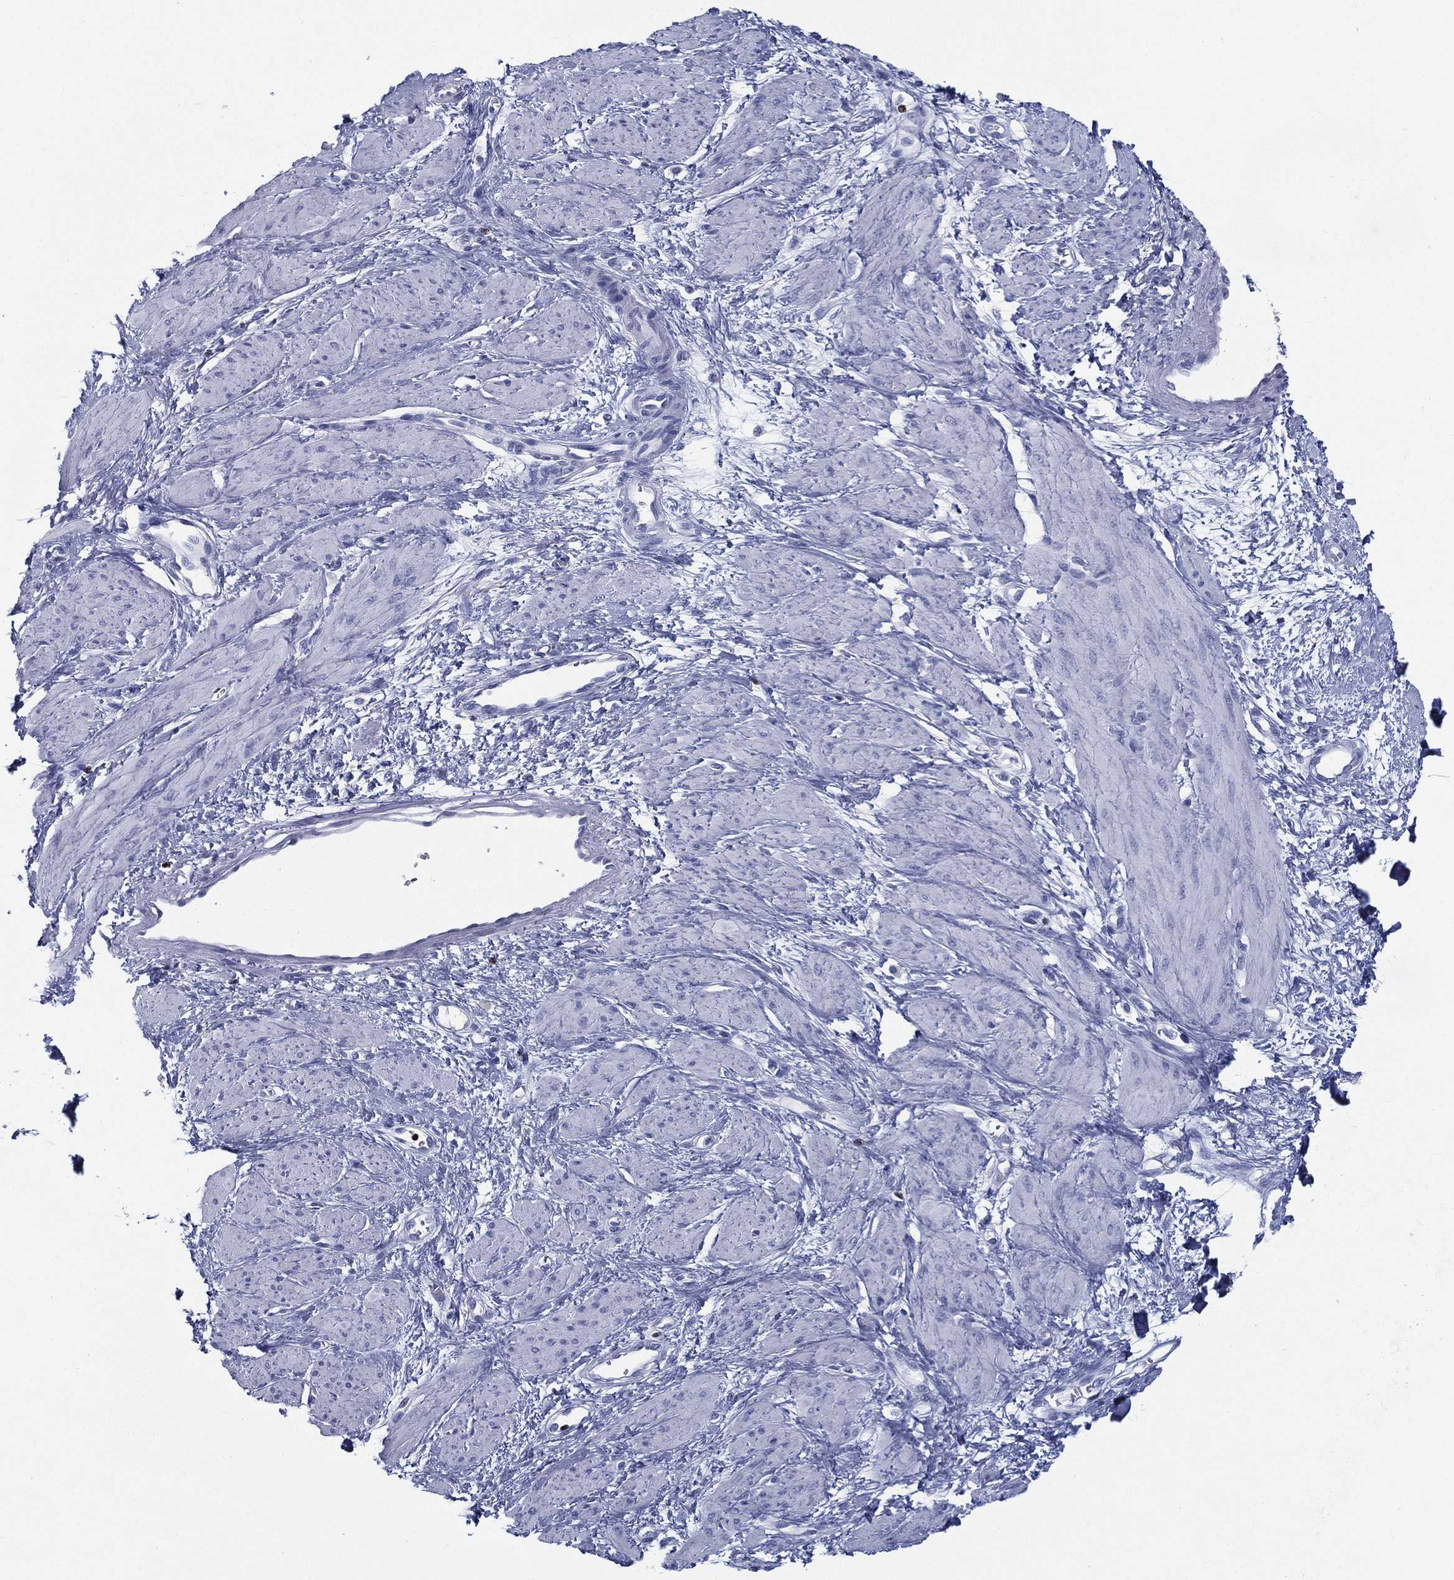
{"staining": {"intensity": "negative", "quantity": "none", "location": "none"}, "tissue": "smooth muscle", "cell_type": "Smooth muscle cells", "image_type": "normal", "snomed": [{"axis": "morphology", "description": "Normal tissue, NOS"}, {"axis": "topography", "description": "Smooth muscle"}, {"axis": "topography", "description": "Uterus"}], "caption": "Immunohistochemical staining of normal human smooth muscle demonstrates no significant positivity in smooth muscle cells. Brightfield microscopy of immunohistochemistry stained with DAB (3,3'-diaminobenzidine) (brown) and hematoxylin (blue), captured at high magnification.", "gene": "PYHIN1", "patient": {"sex": "female", "age": 39}}